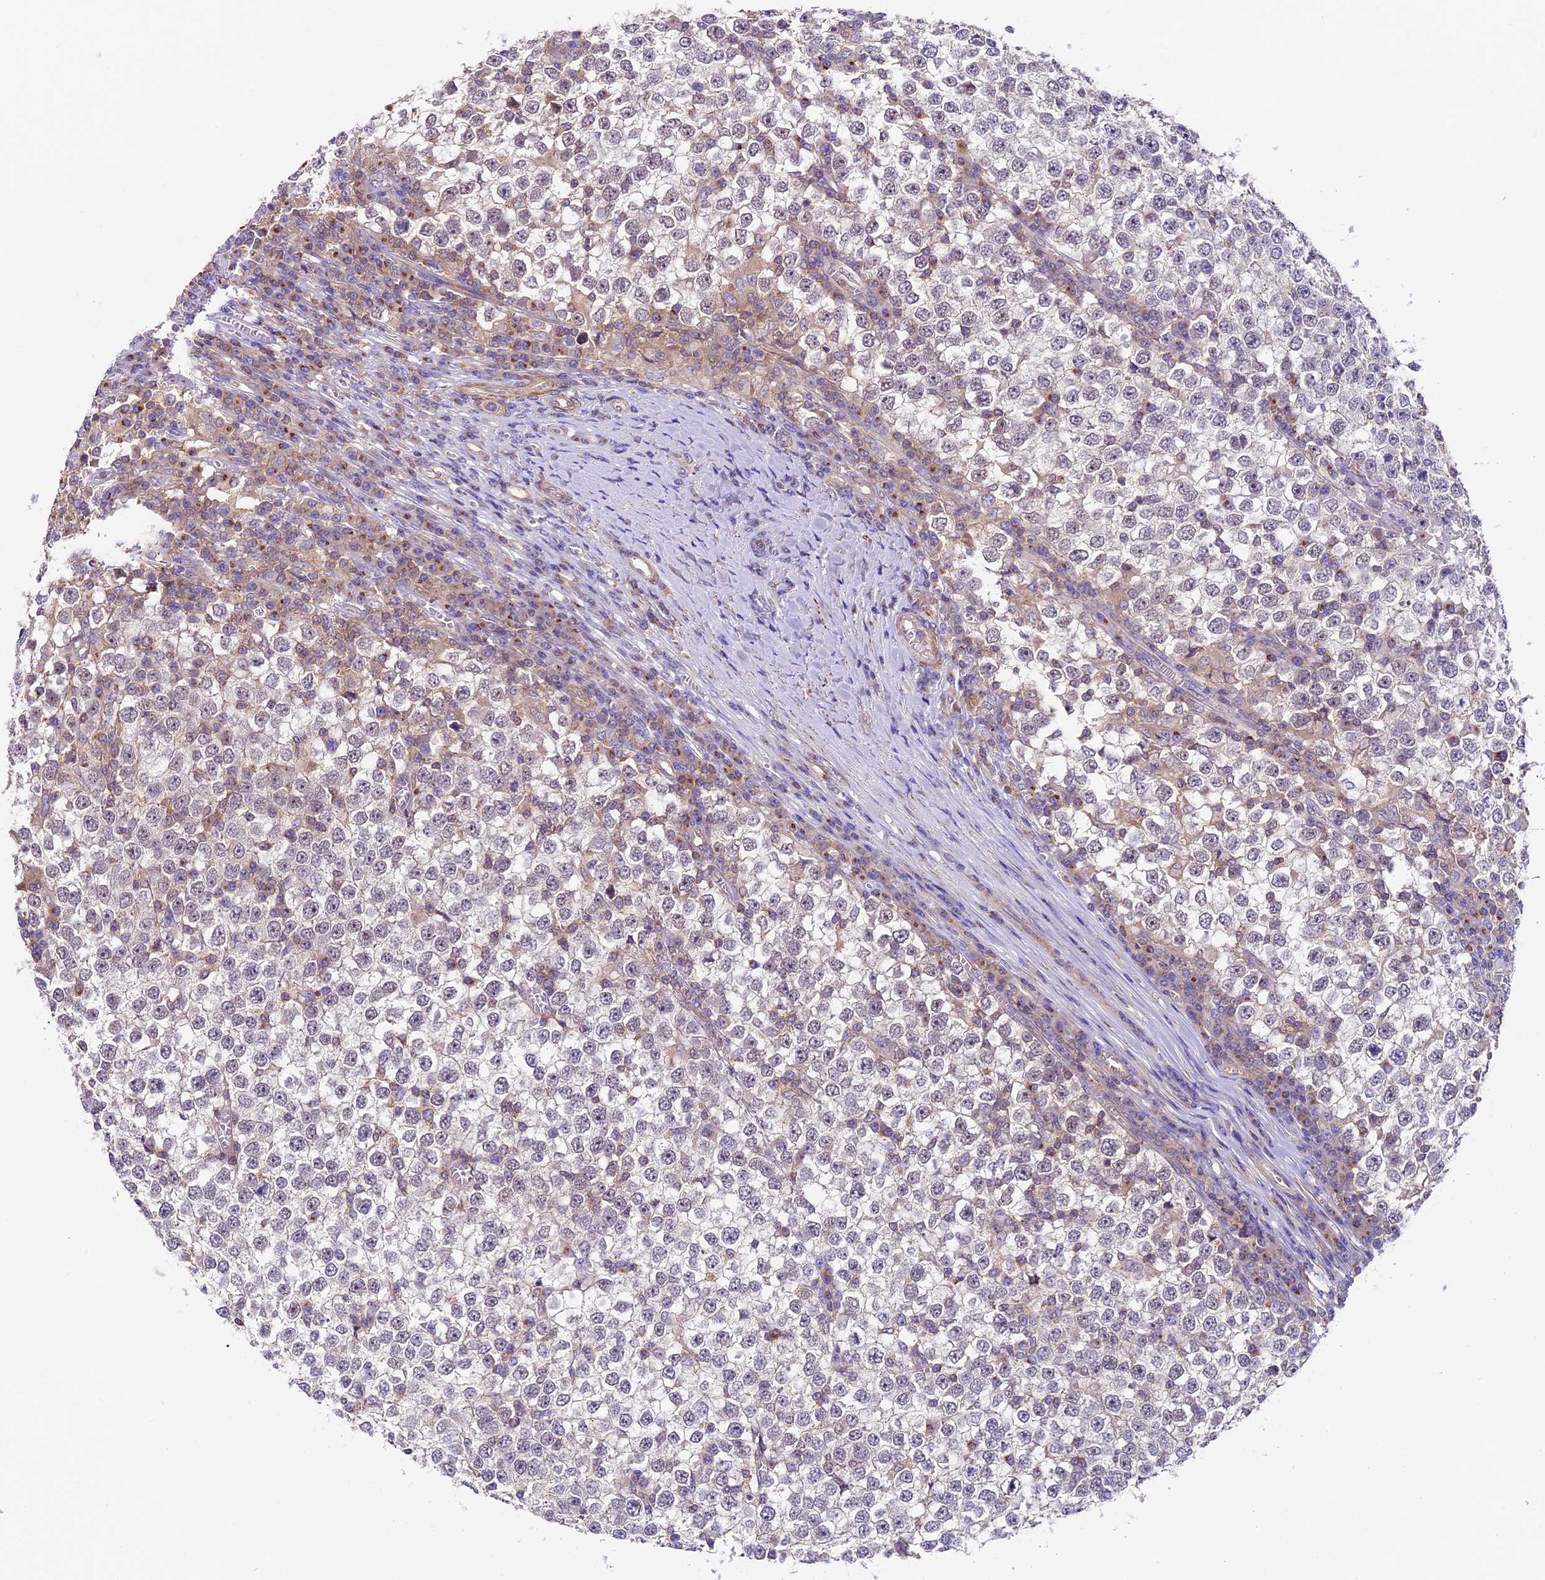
{"staining": {"intensity": "weak", "quantity": "<25%", "location": "cytoplasmic/membranous"}, "tissue": "testis cancer", "cell_type": "Tumor cells", "image_type": "cancer", "snomed": [{"axis": "morphology", "description": "Seminoma, NOS"}, {"axis": "topography", "description": "Testis"}], "caption": "Tumor cells show no significant protein expression in testis cancer (seminoma).", "gene": "TBC1D1", "patient": {"sex": "male", "age": 65}}